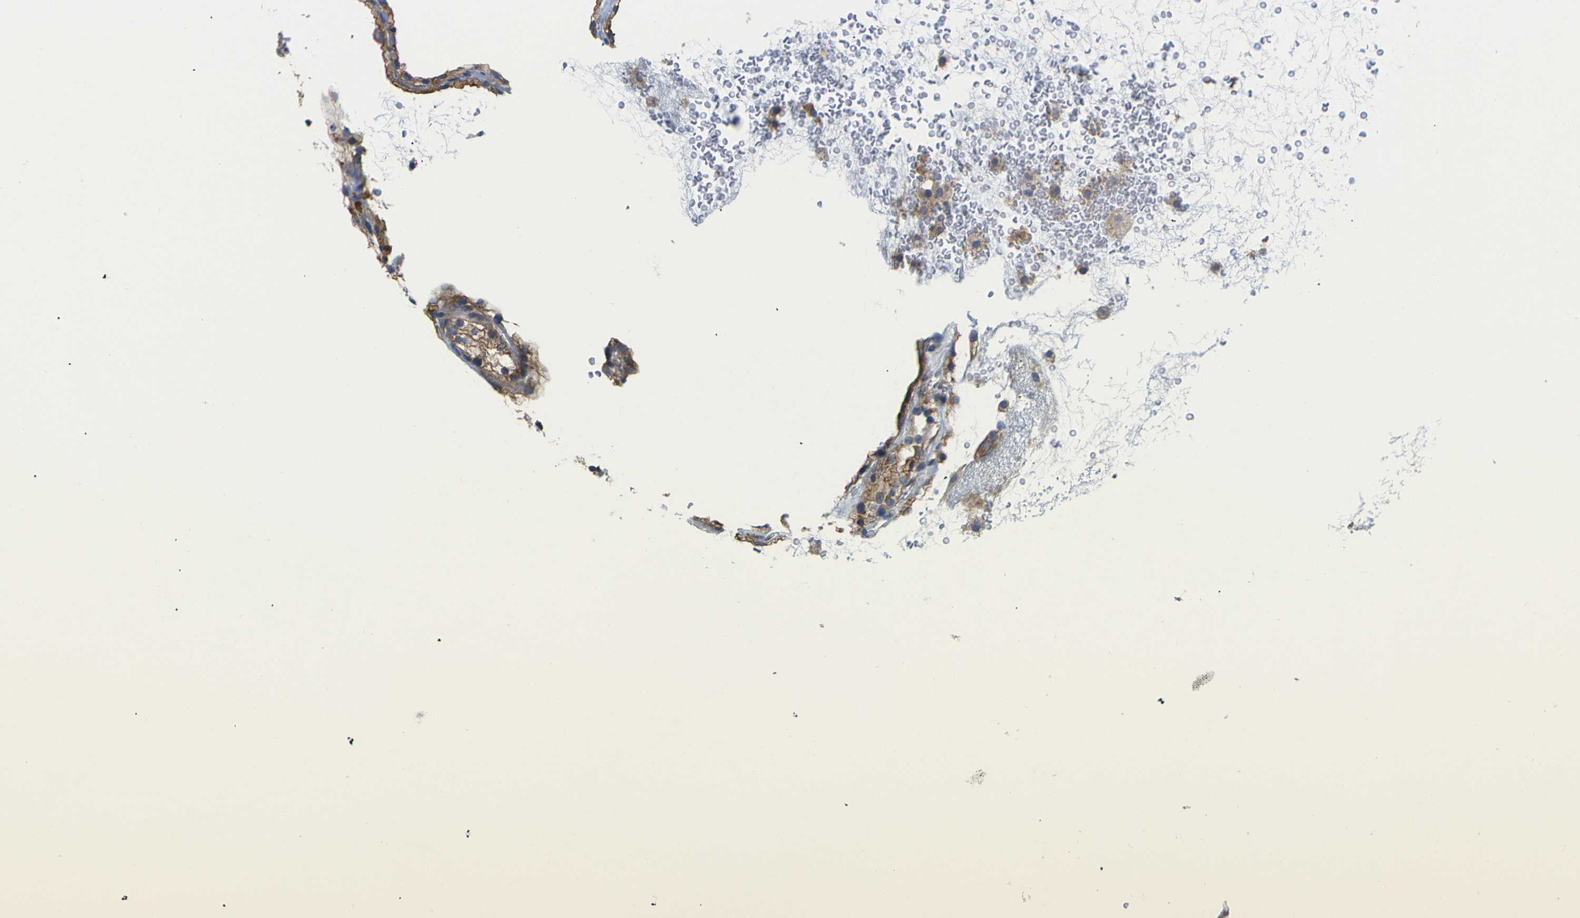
{"staining": {"intensity": "moderate", "quantity": ">75%", "location": "cytoplasmic/membranous"}, "tissue": "renal cancer", "cell_type": "Tumor cells", "image_type": "cancer", "snomed": [{"axis": "morphology", "description": "Adenocarcinoma, NOS"}, {"axis": "topography", "description": "Kidney"}], "caption": "Renal cancer (adenocarcinoma) stained for a protein (brown) displays moderate cytoplasmic/membranous positive staining in approximately >75% of tumor cells.", "gene": "SYPL1", "patient": {"sex": "female", "age": 41}}